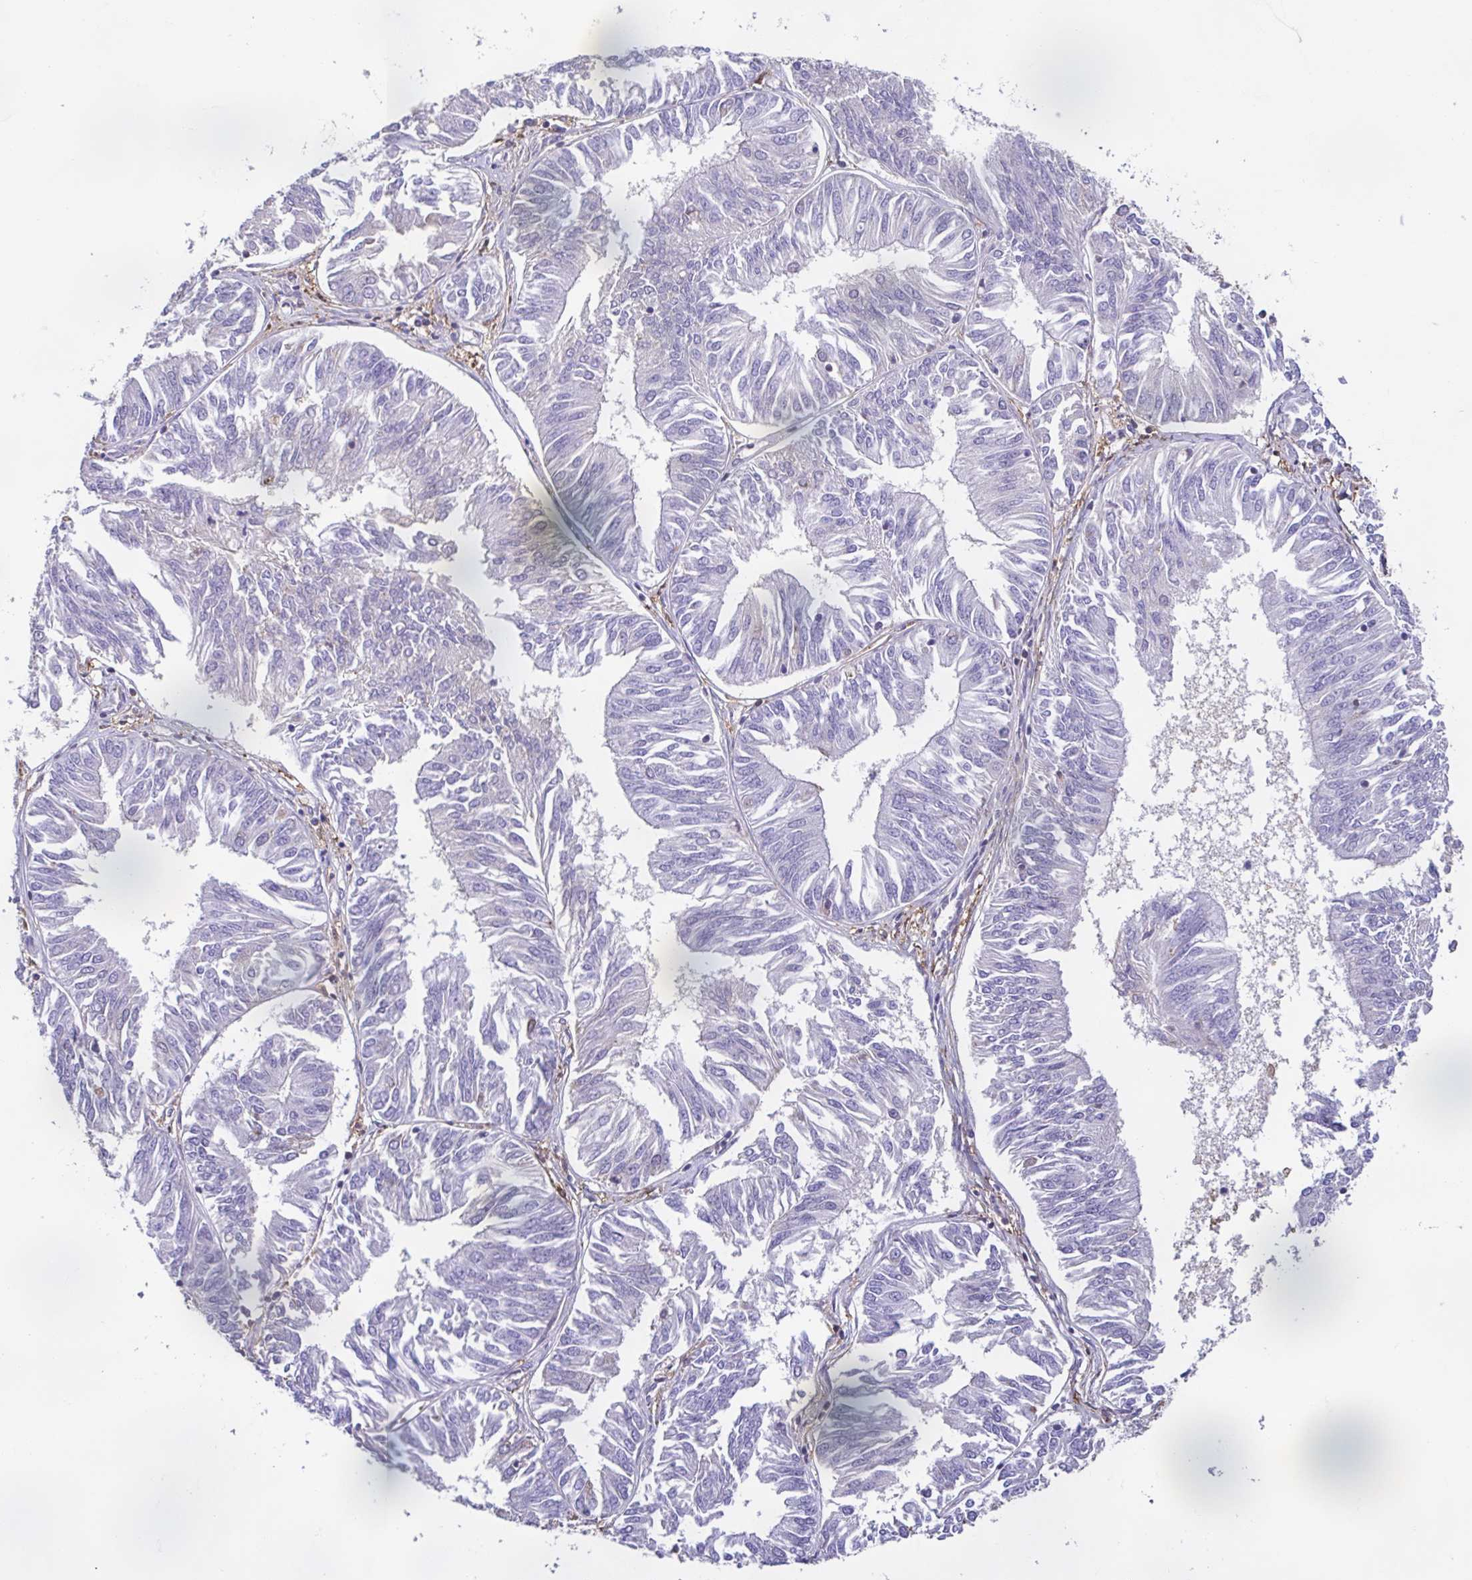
{"staining": {"intensity": "negative", "quantity": "none", "location": "none"}, "tissue": "endometrial cancer", "cell_type": "Tumor cells", "image_type": "cancer", "snomed": [{"axis": "morphology", "description": "Adenocarcinoma, NOS"}, {"axis": "topography", "description": "Endometrium"}], "caption": "Immunohistochemical staining of adenocarcinoma (endometrial) exhibits no significant expression in tumor cells. (Stains: DAB (3,3'-diaminobenzidine) immunohistochemistry with hematoxylin counter stain, Microscopy: brightfield microscopy at high magnification).", "gene": "ANXA10", "patient": {"sex": "female", "age": 58}}